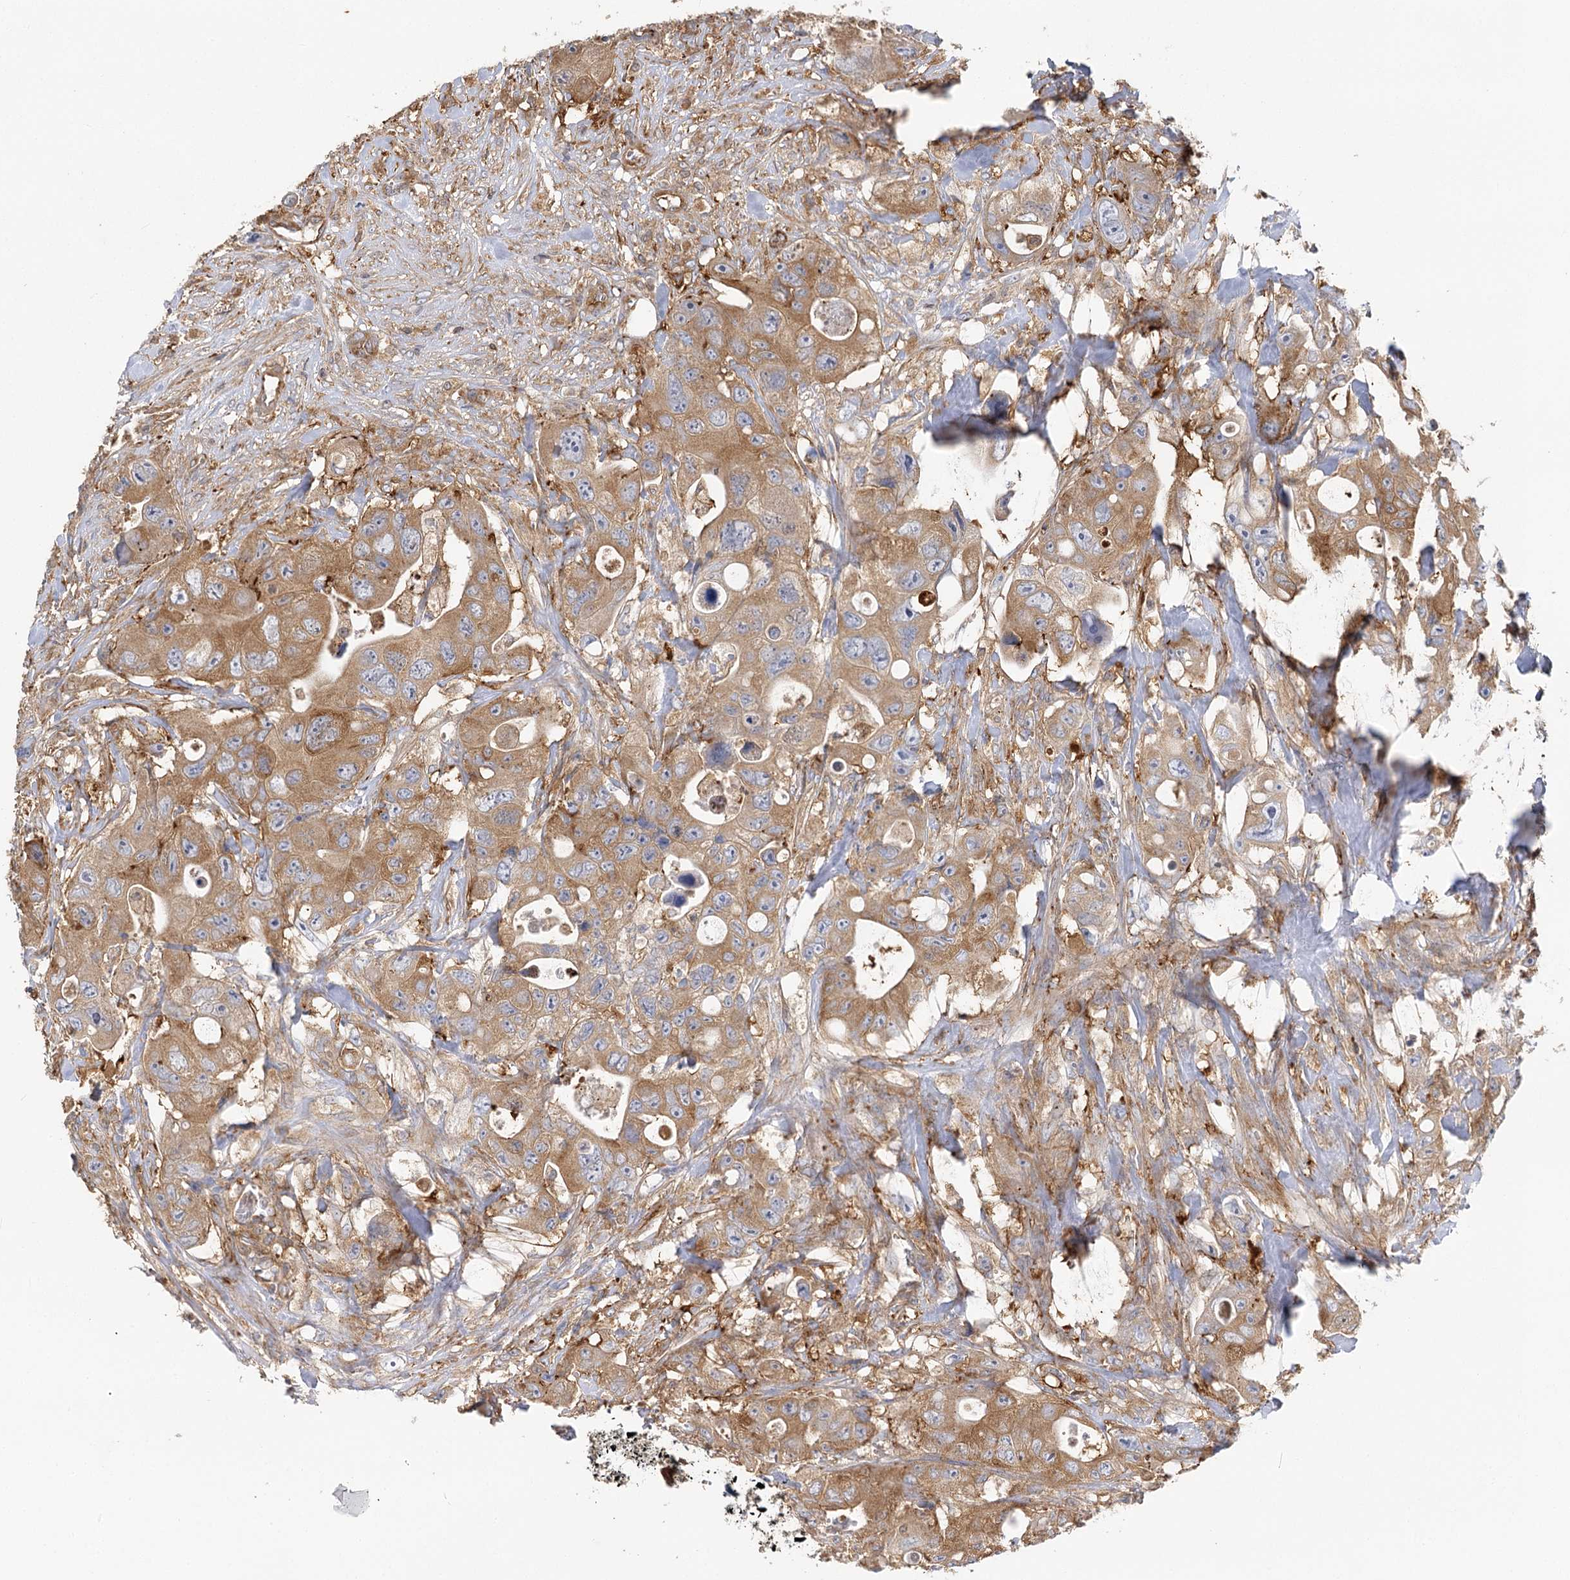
{"staining": {"intensity": "moderate", "quantity": ">75%", "location": "cytoplasmic/membranous"}, "tissue": "colorectal cancer", "cell_type": "Tumor cells", "image_type": "cancer", "snomed": [{"axis": "morphology", "description": "Adenocarcinoma, NOS"}, {"axis": "topography", "description": "Colon"}], "caption": "Protein analysis of colorectal cancer tissue shows moderate cytoplasmic/membranous positivity in about >75% of tumor cells. The staining is performed using DAB brown chromogen to label protein expression. The nuclei are counter-stained blue using hematoxylin.", "gene": "SEC24B", "patient": {"sex": "female", "age": 46}}